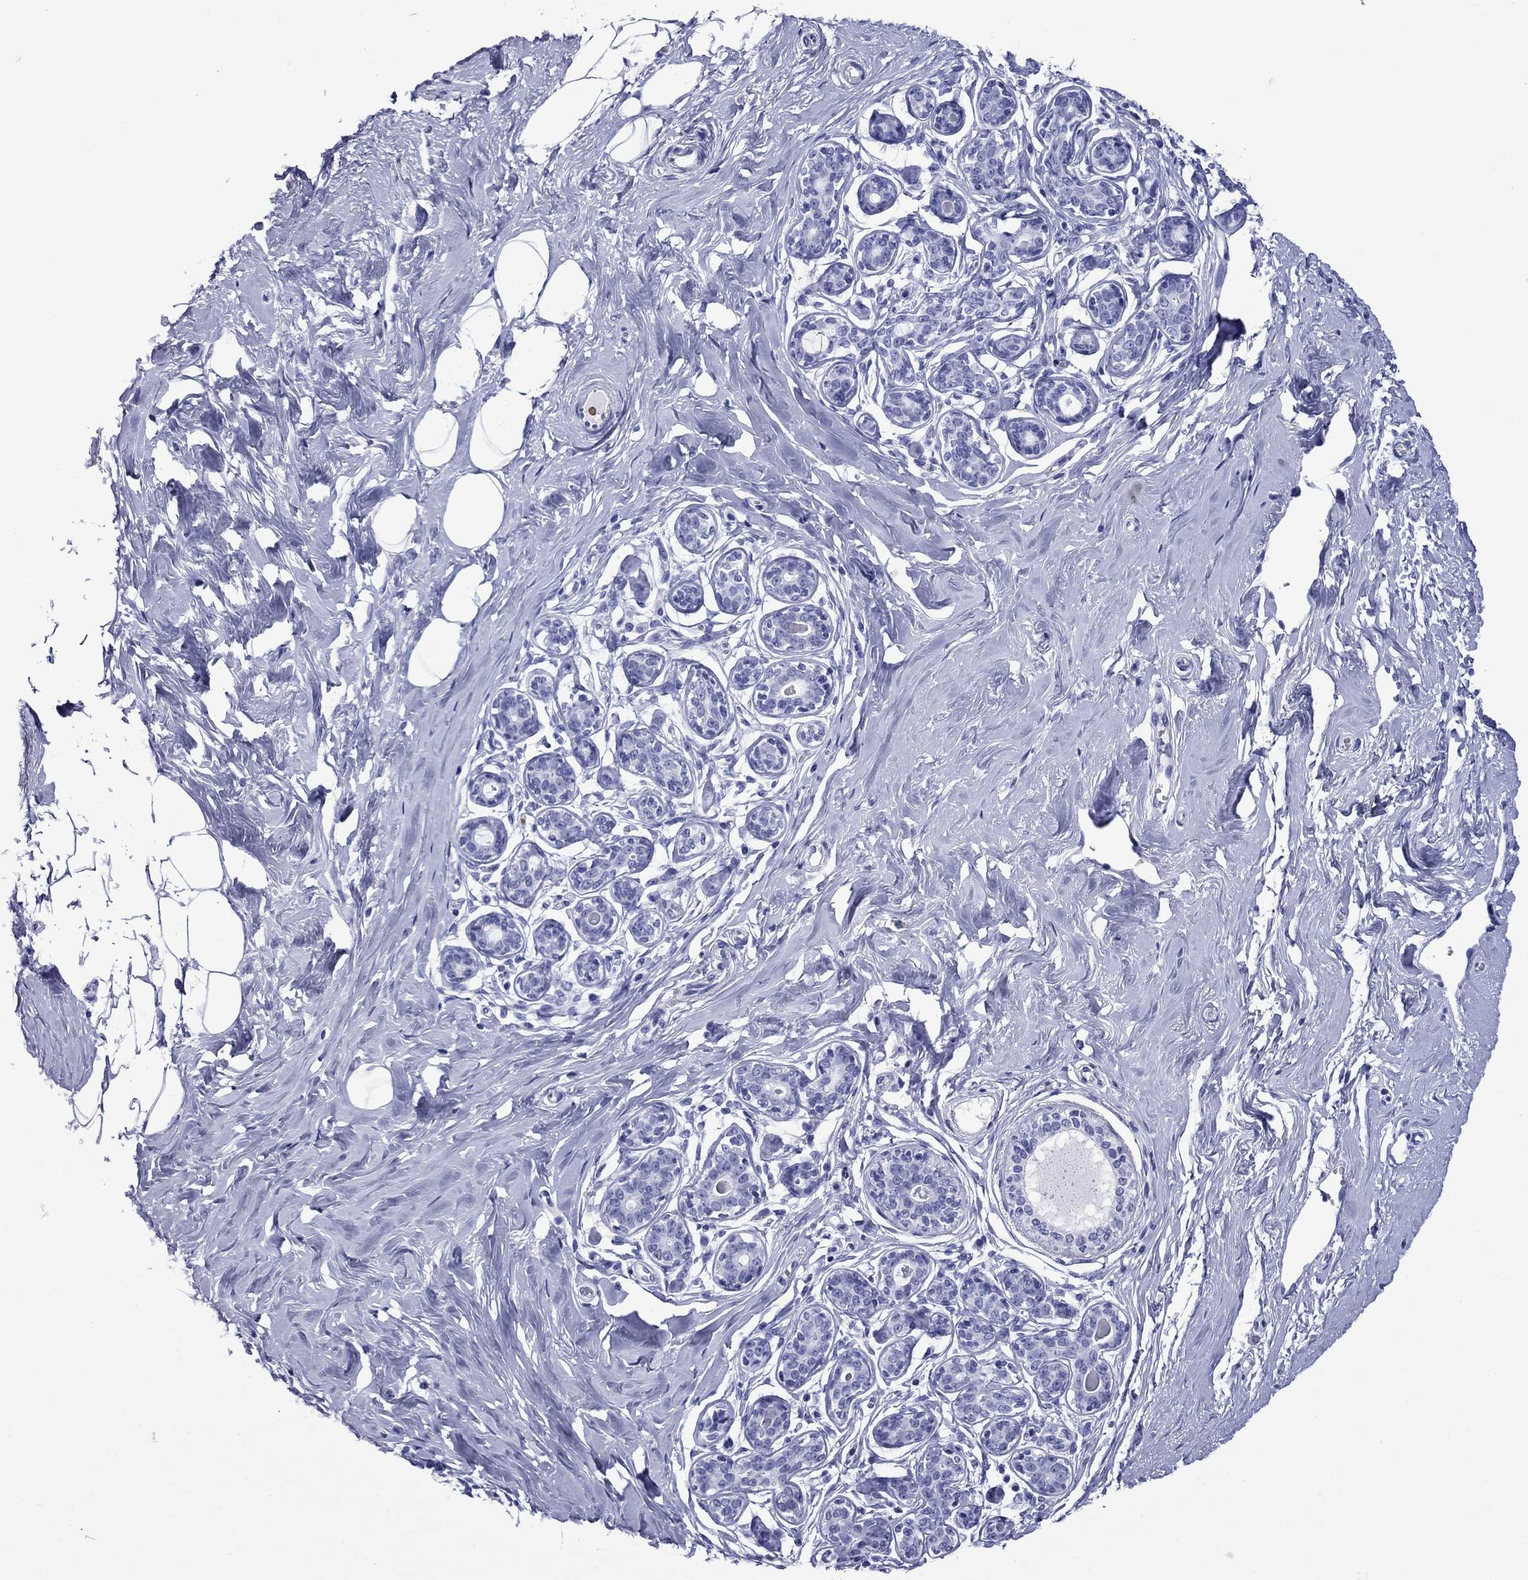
{"staining": {"intensity": "negative", "quantity": "none", "location": "none"}, "tissue": "breast", "cell_type": "Adipocytes", "image_type": "normal", "snomed": [{"axis": "morphology", "description": "Normal tissue, NOS"}, {"axis": "topography", "description": "Skin"}, {"axis": "topography", "description": "Breast"}], "caption": "DAB (3,3'-diaminobenzidine) immunohistochemical staining of unremarkable human breast shows no significant staining in adipocytes. Brightfield microscopy of immunohistochemistry (IHC) stained with DAB (3,3'-diaminobenzidine) (brown) and hematoxylin (blue), captured at high magnification.", "gene": "ROM1", "patient": {"sex": "female", "age": 43}}